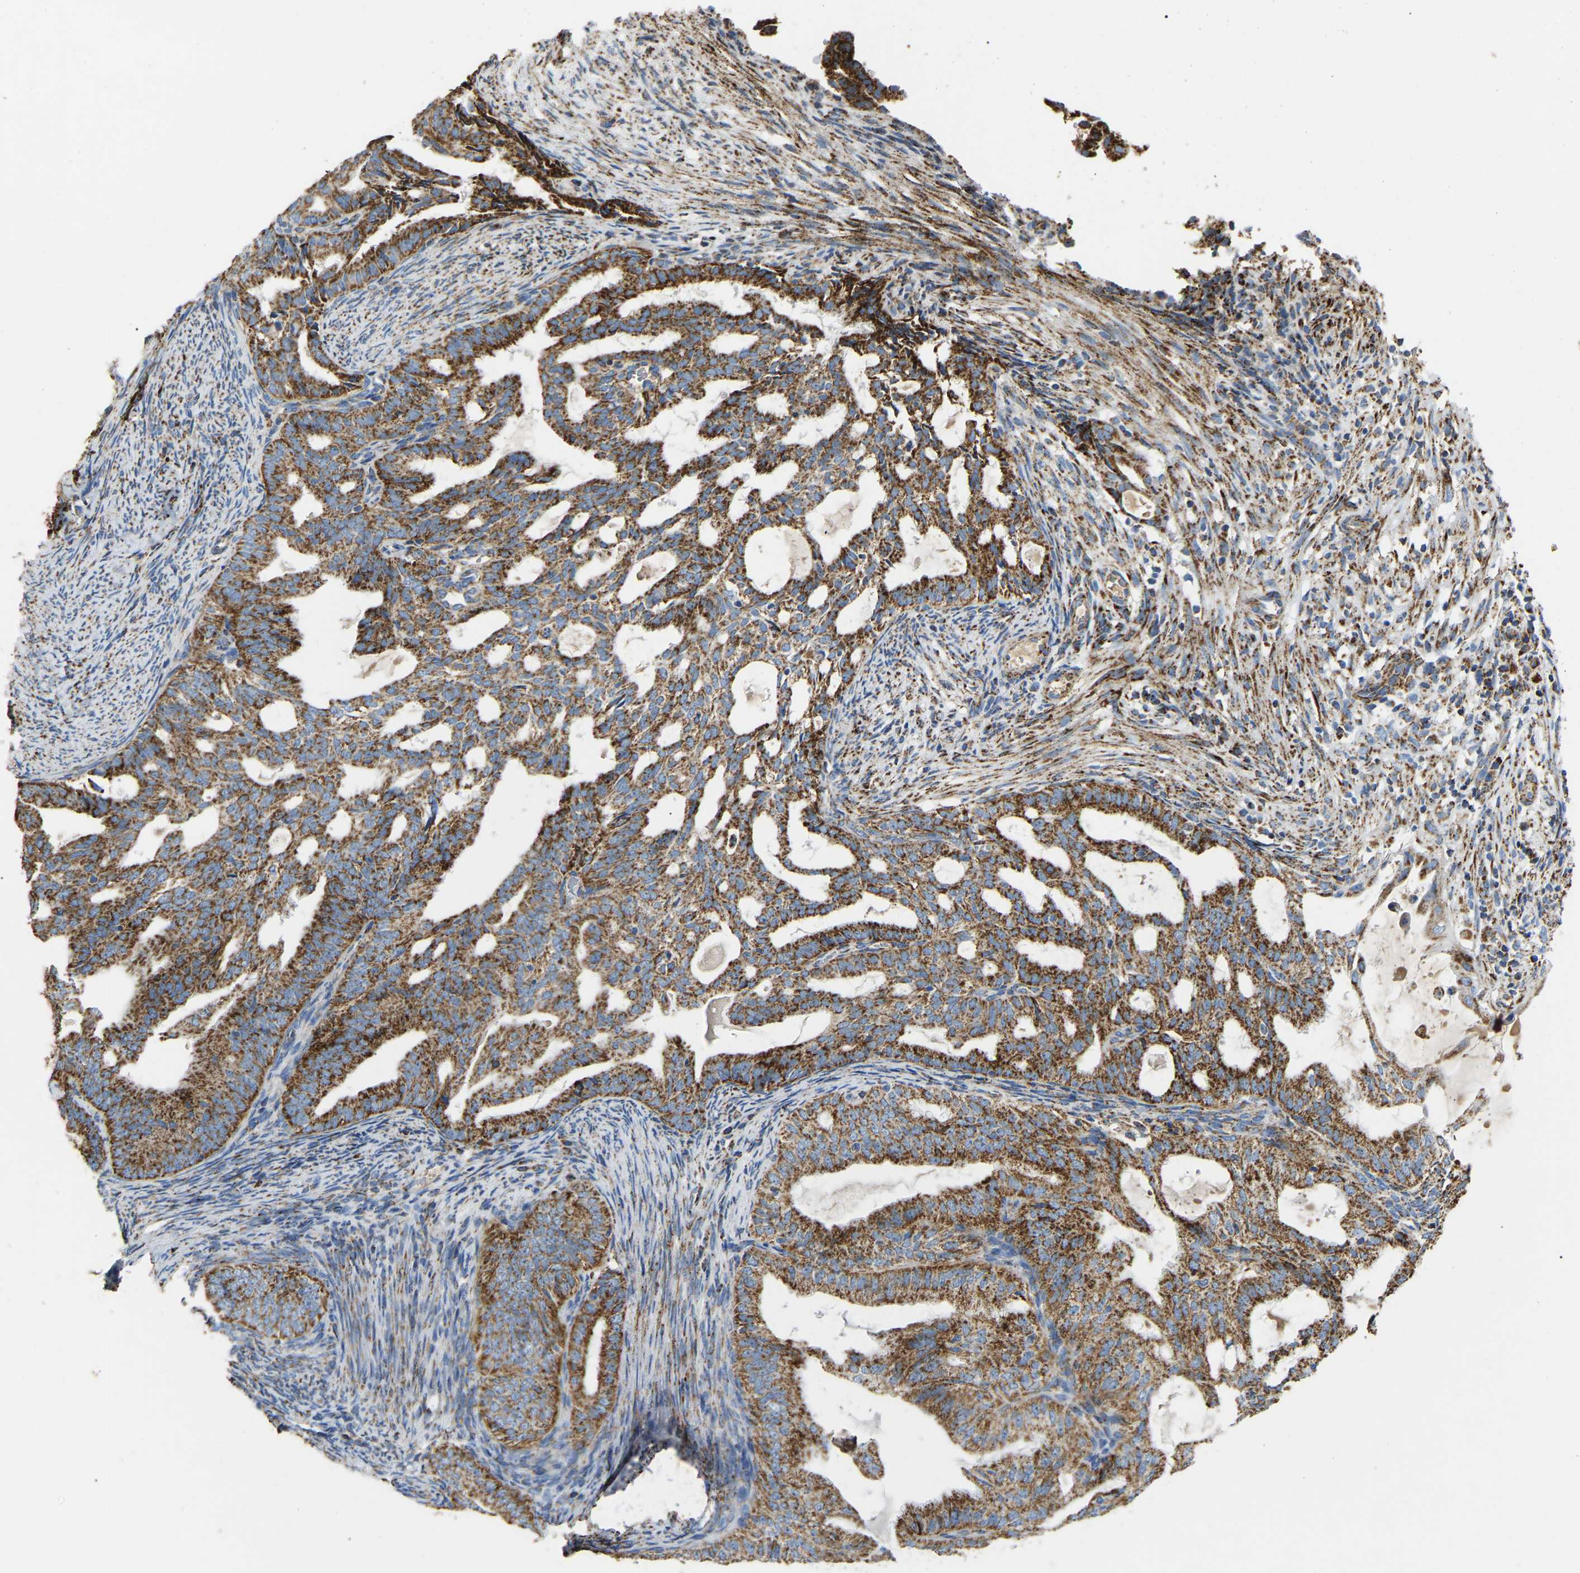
{"staining": {"intensity": "moderate", "quantity": ">75%", "location": "cytoplasmic/membranous"}, "tissue": "endometrial cancer", "cell_type": "Tumor cells", "image_type": "cancer", "snomed": [{"axis": "morphology", "description": "Adenocarcinoma, NOS"}, {"axis": "topography", "description": "Endometrium"}], "caption": "DAB immunohistochemical staining of human adenocarcinoma (endometrial) shows moderate cytoplasmic/membranous protein staining in approximately >75% of tumor cells.", "gene": "HIBADH", "patient": {"sex": "female", "age": 58}}